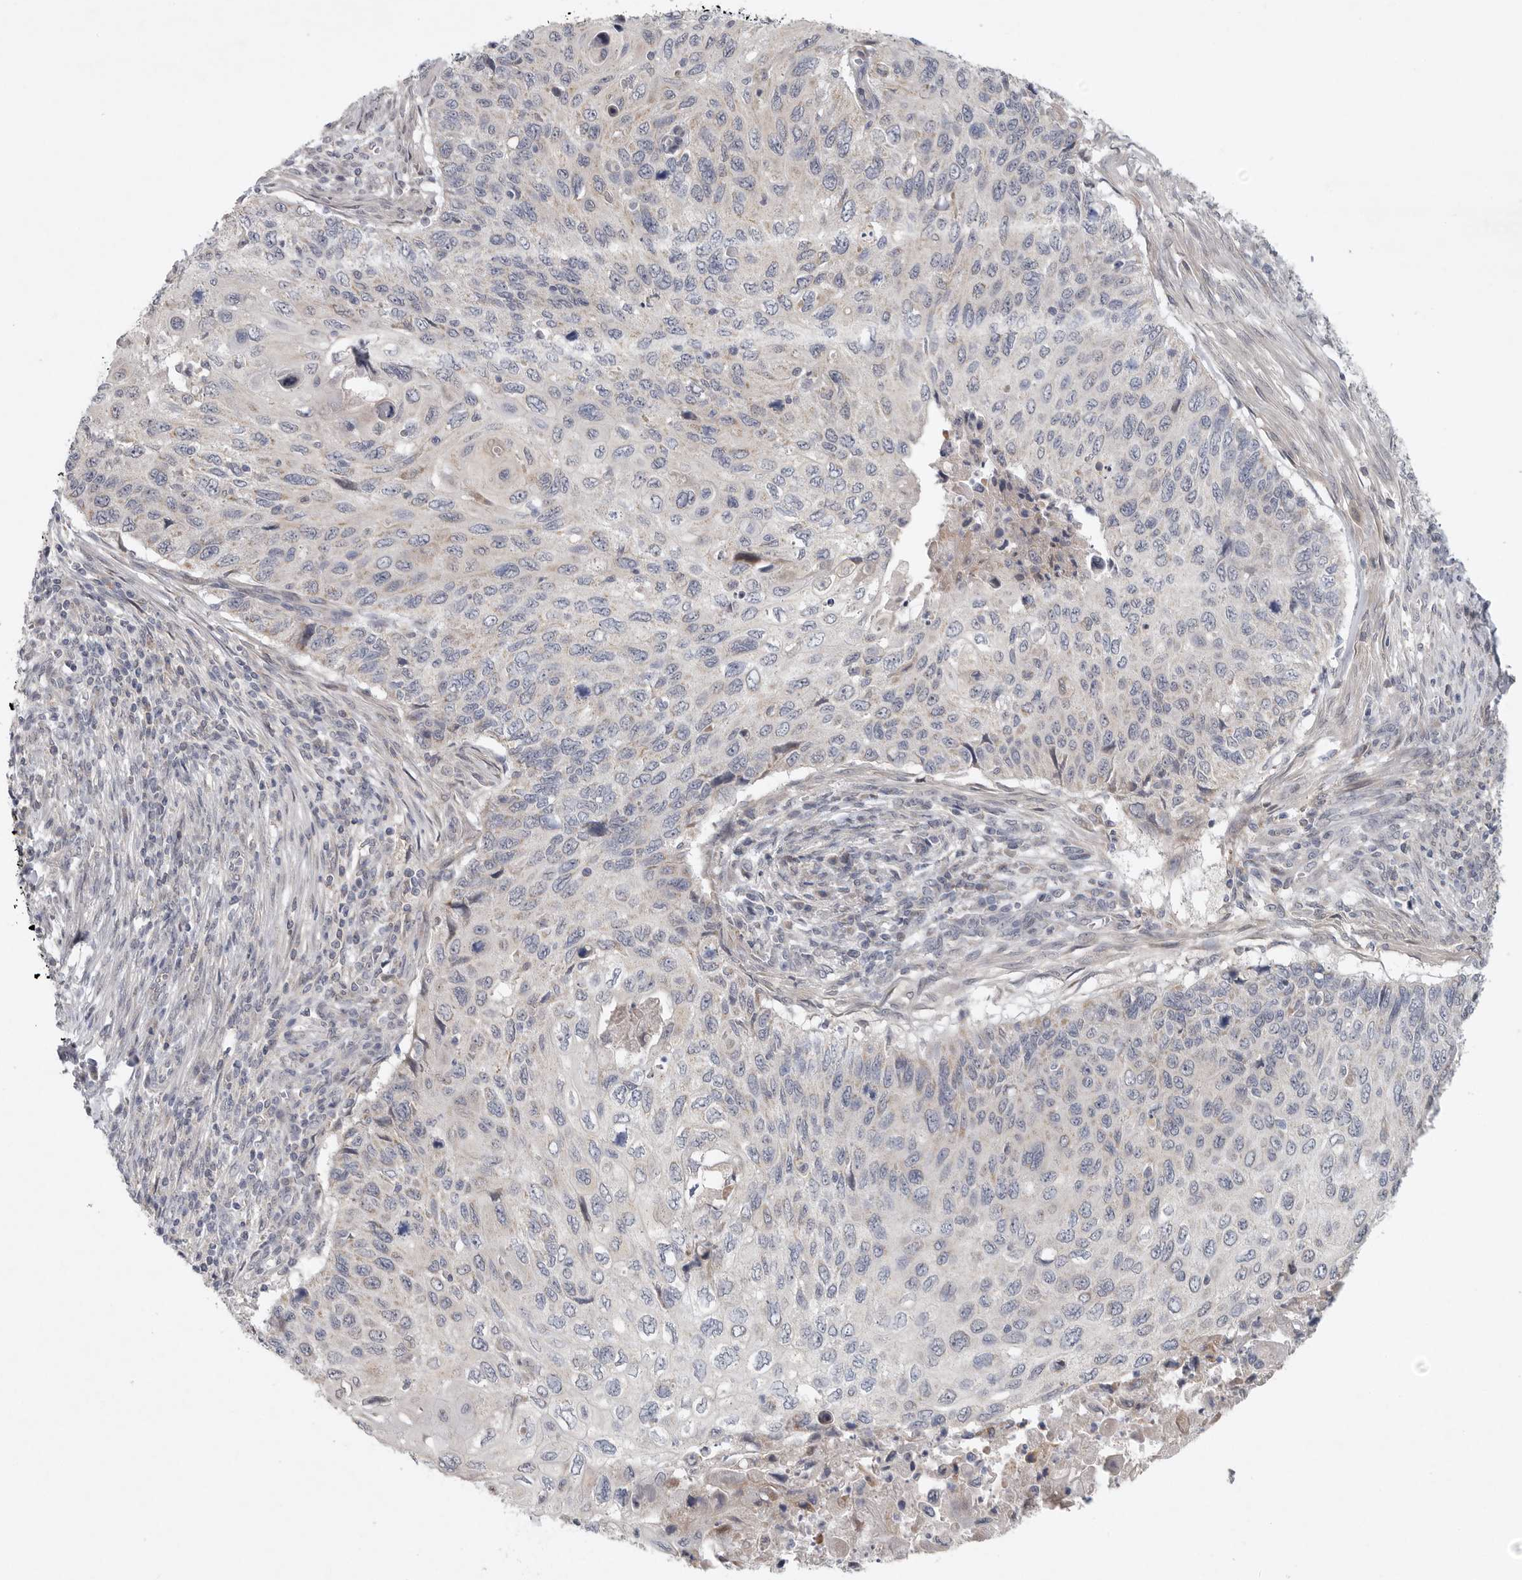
{"staining": {"intensity": "negative", "quantity": "none", "location": "none"}, "tissue": "cervical cancer", "cell_type": "Tumor cells", "image_type": "cancer", "snomed": [{"axis": "morphology", "description": "Squamous cell carcinoma, NOS"}, {"axis": "topography", "description": "Cervix"}], "caption": "Tumor cells show no significant protein expression in squamous cell carcinoma (cervical).", "gene": "FBXO43", "patient": {"sex": "female", "age": 70}}